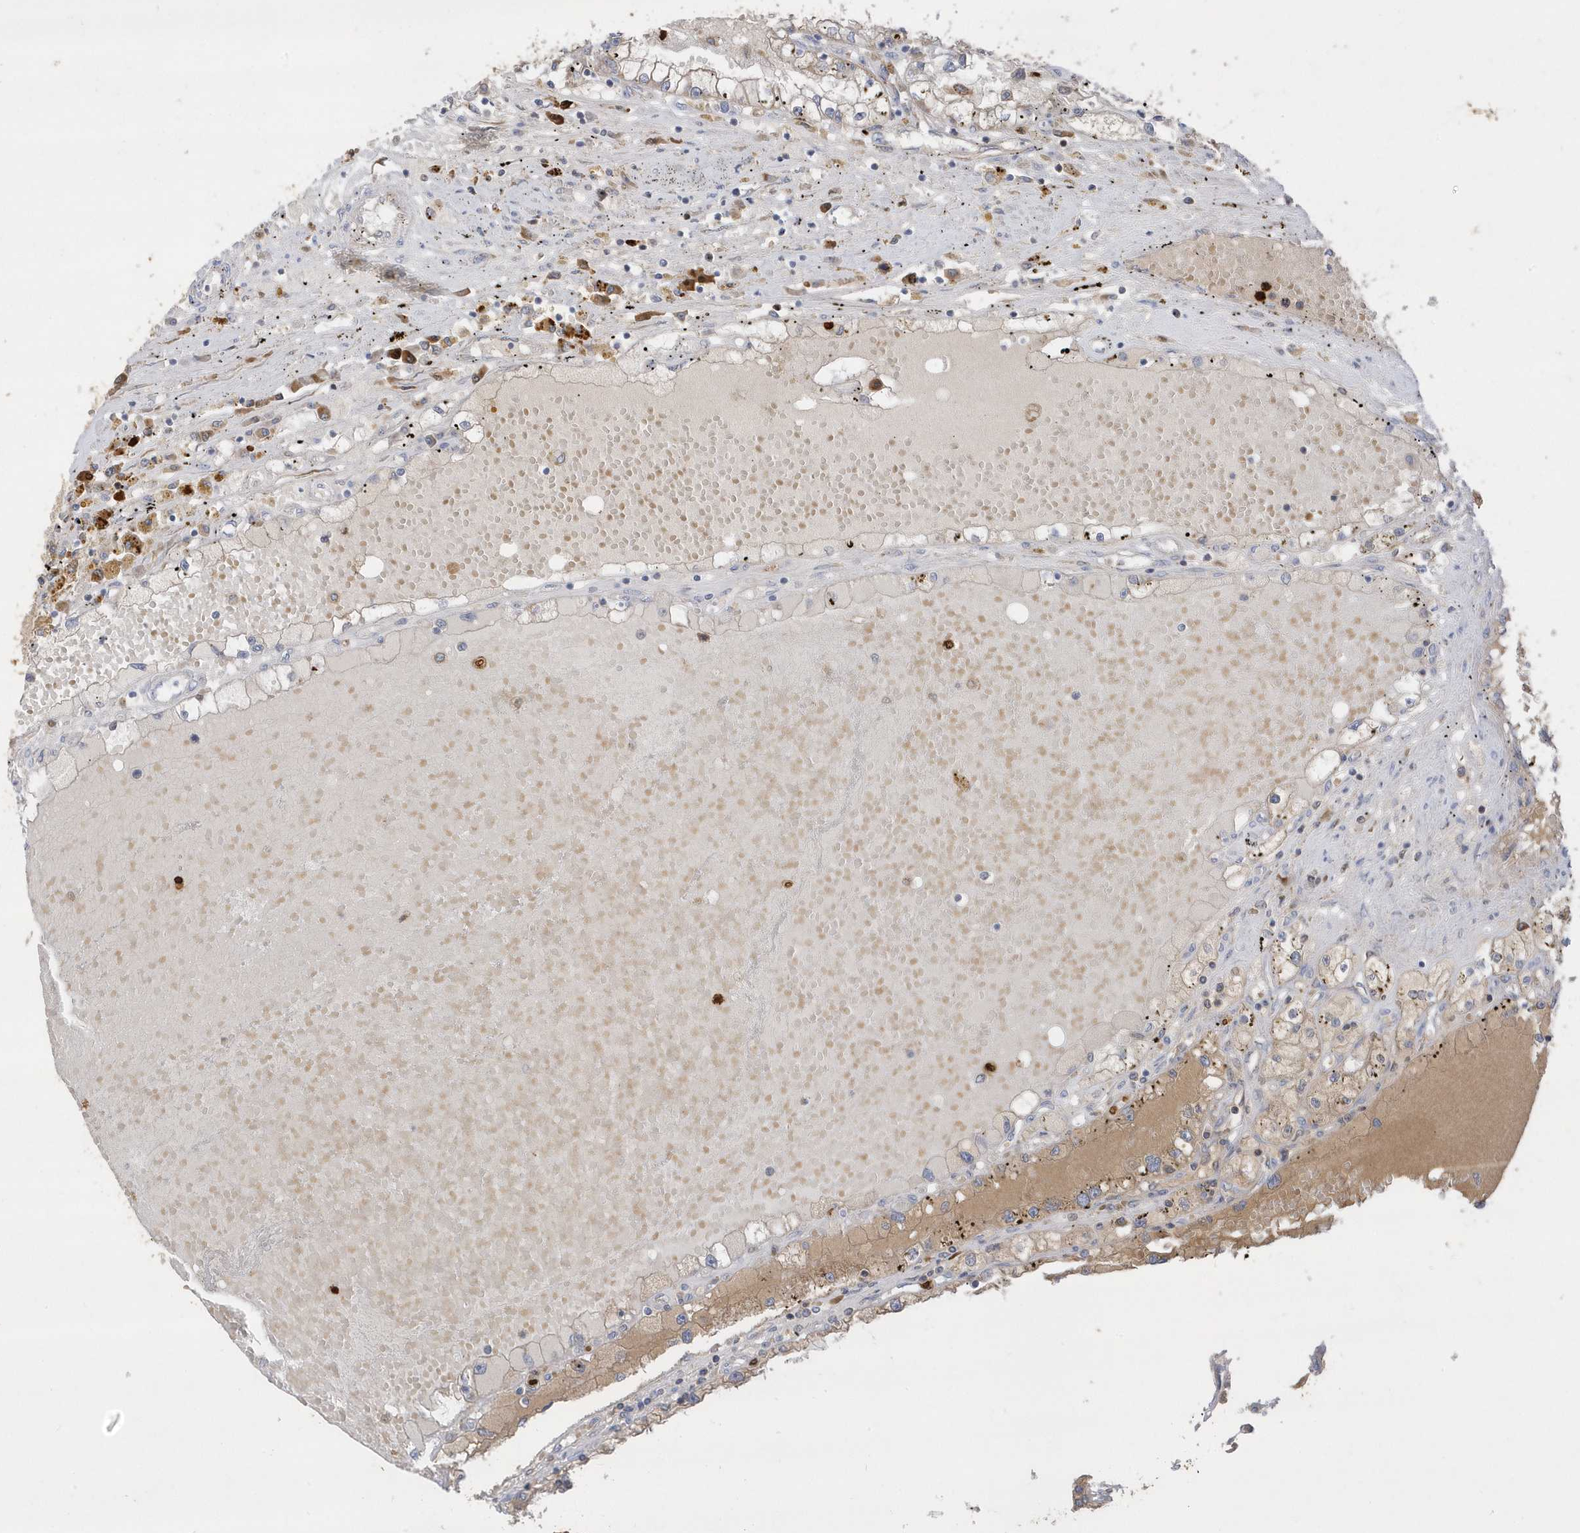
{"staining": {"intensity": "negative", "quantity": "none", "location": "none"}, "tissue": "renal cancer", "cell_type": "Tumor cells", "image_type": "cancer", "snomed": [{"axis": "morphology", "description": "Adenocarcinoma, NOS"}, {"axis": "topography", "description": "Kidney"}], "caption": "Human adenocarcinoma (renal) stained for a protein using IHC shows no positivity in tumor cells.", "gene": "DPP9", "patient": {"sex": "male", "age": 56}}